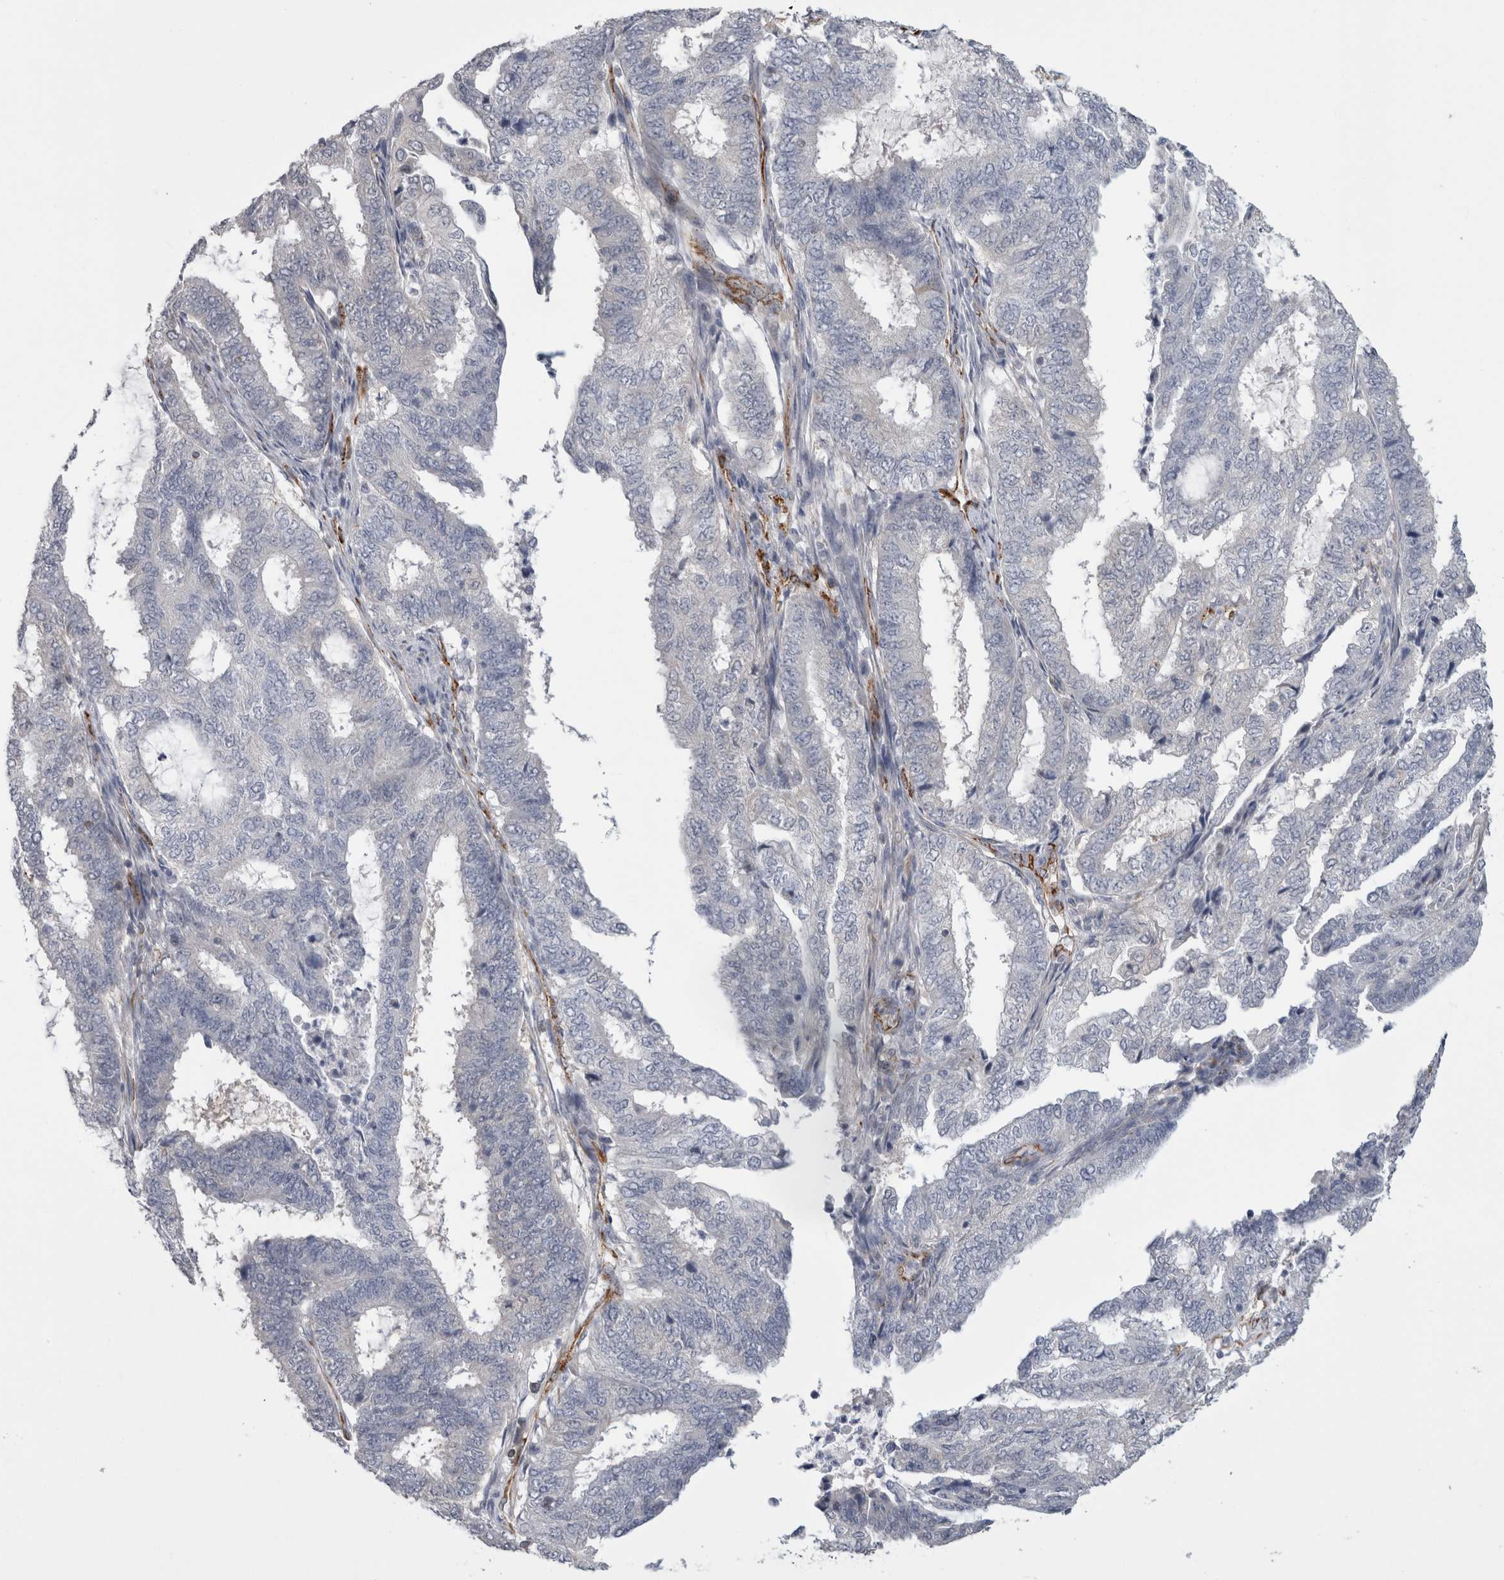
{"staining": {"intensity": "negative", "quantity": "none", "location": "none"}, "tissue": "endometrial cancer", "cell_type": "Tumor cells", "image_type": "cancer", "snomed": [{"axis": "morphology", "description": "Adenocarcinoma, NOS"}, {"axis": "topography", "description": "Endometrium"}], "caption": "Immunohistochemistry image of neoplastic tissue: endometrial adenocarcinoma stained with DAB (3,3'-diaminobenzidine) exhibits no significant protein positivity in tumor cells.", "gene": "ACOT7", "patient": {"sex": "female", "age": 51}}